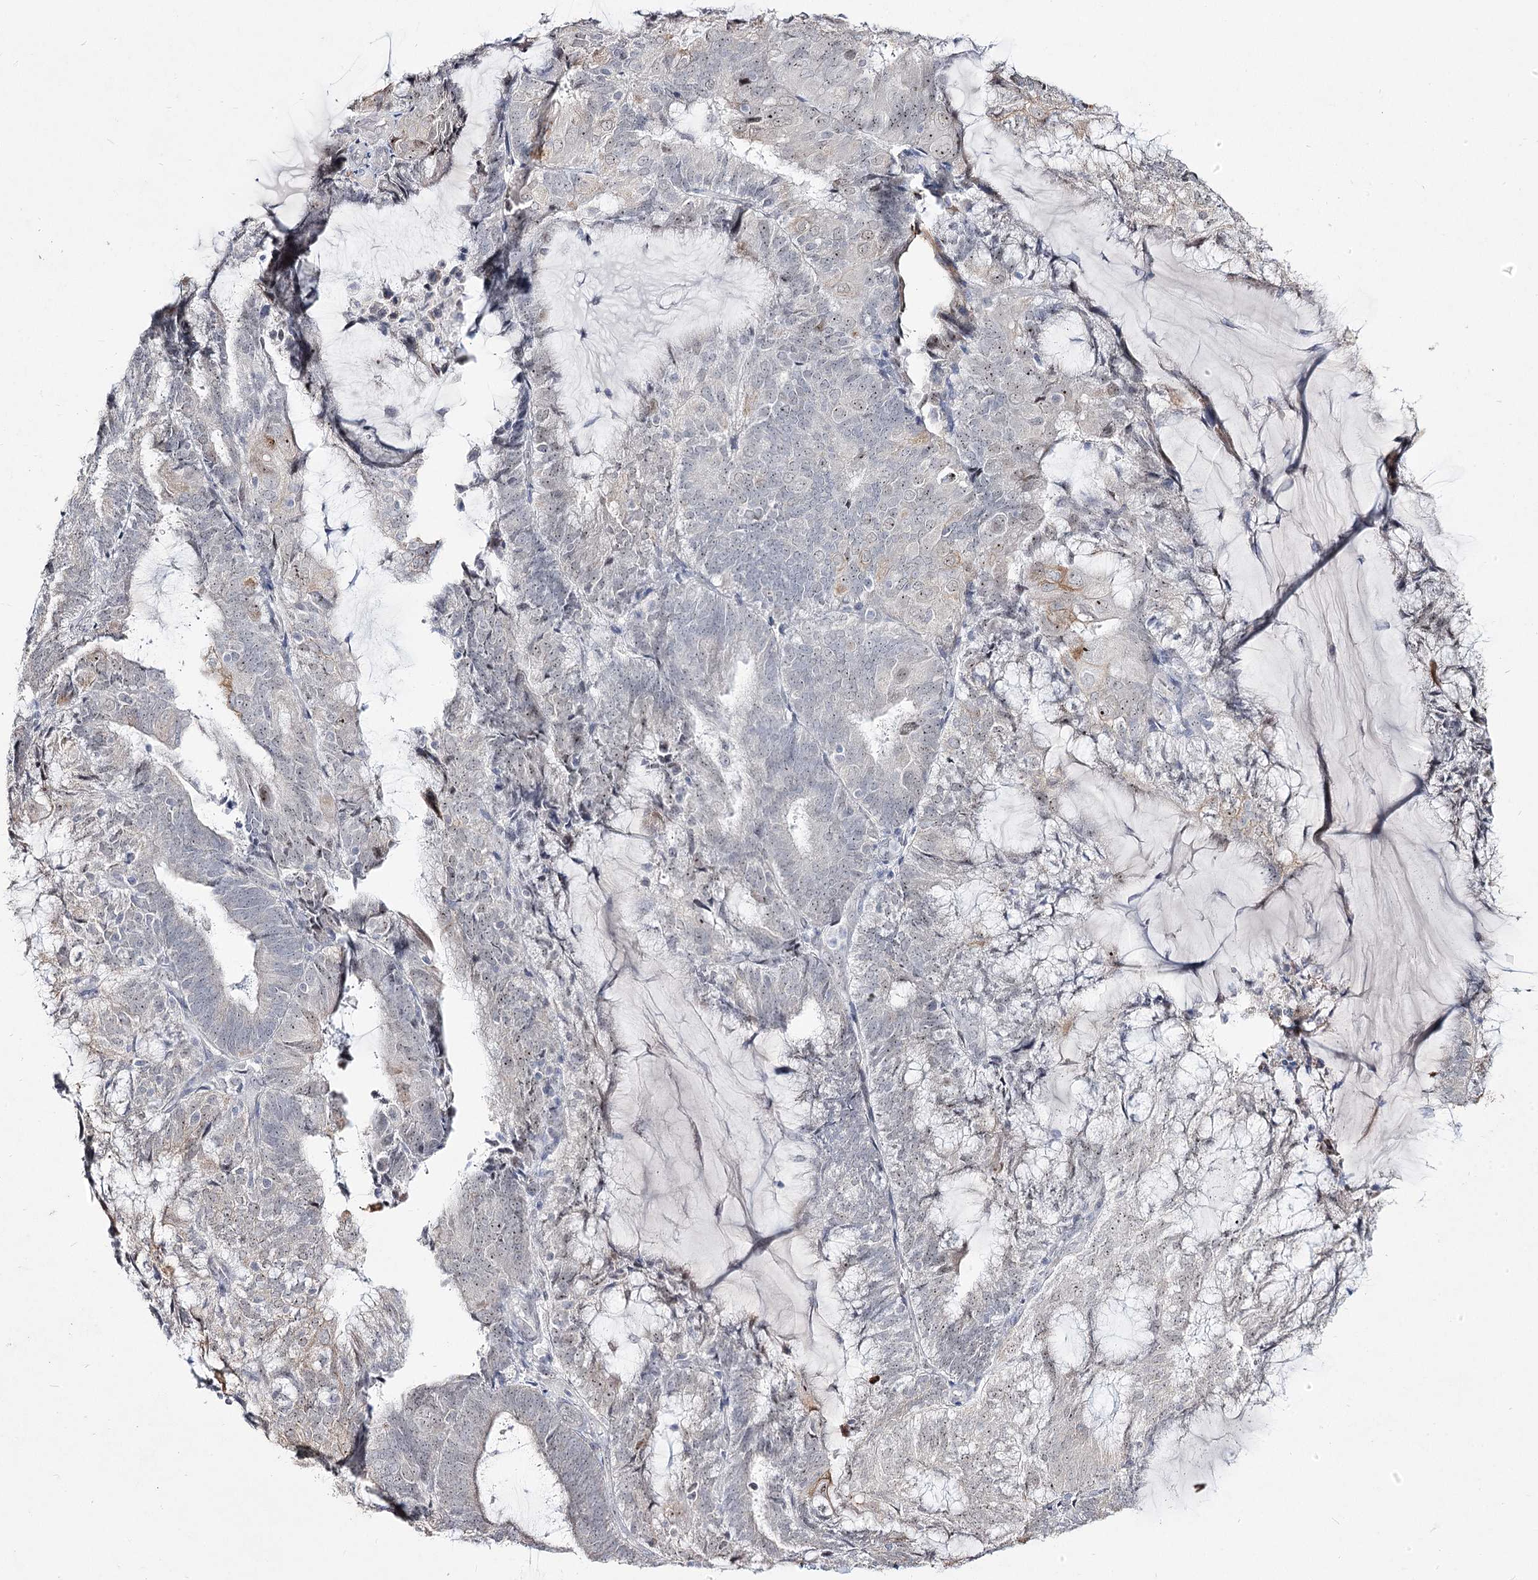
{"staining": {"intensity": "negative", "quantity": "none", "location": "none"}, "tissue": "endometrial cancer", "cell_type": "Tumor cells", "image_type": "cancer", "snomed": [{"axis": "morphology", "description": "Adenocarcinoma, NOS"}, {"axis": "topography", "description": "Endometrium"}], "caption": "Photomicrograph shows no protein positivity in tumor cells of endometrial adenocarcinoma tissue.", "gene": "DDX50", "patient": {"sex": "female", "age": 81}}